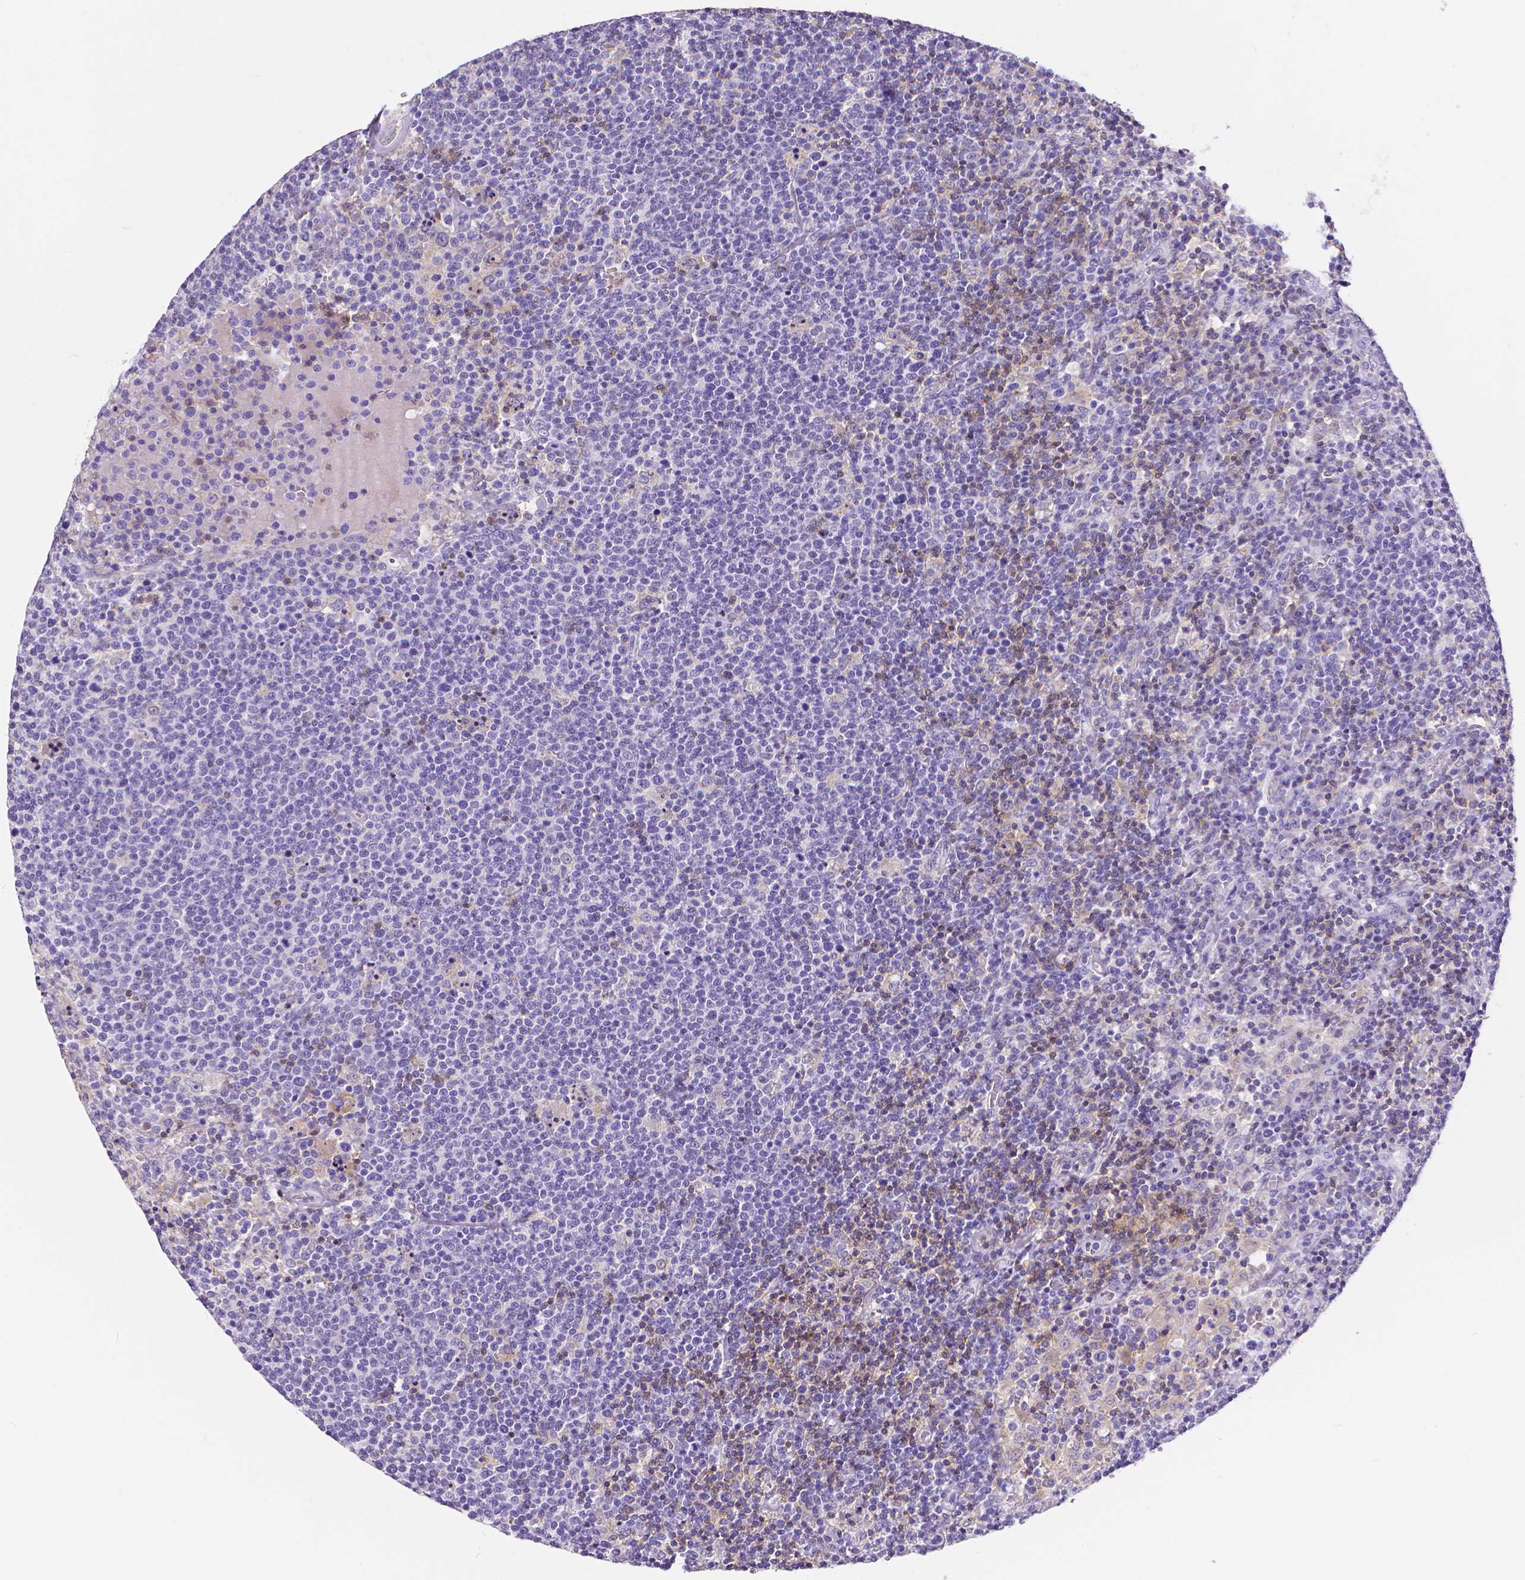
{"staining": {"intensity": "negative", "quantity": "none", "location": "none"}, "tissue": "lymphoma", "cell_type": "Tumor cells", "image_type": "cancer", "snomed": [{"axis": "morphology", "description": "Malignant lymphoma, non-Hodgkin's type, High grade"}, {"axis": "topography", "description": "Lymph node"}], "caption": "The IHC photomicrograph has no significant positivity in tumor cells of lymphoma tissue.", "gene": "CD4", "patient": {"sex": "male", "age": 61}}